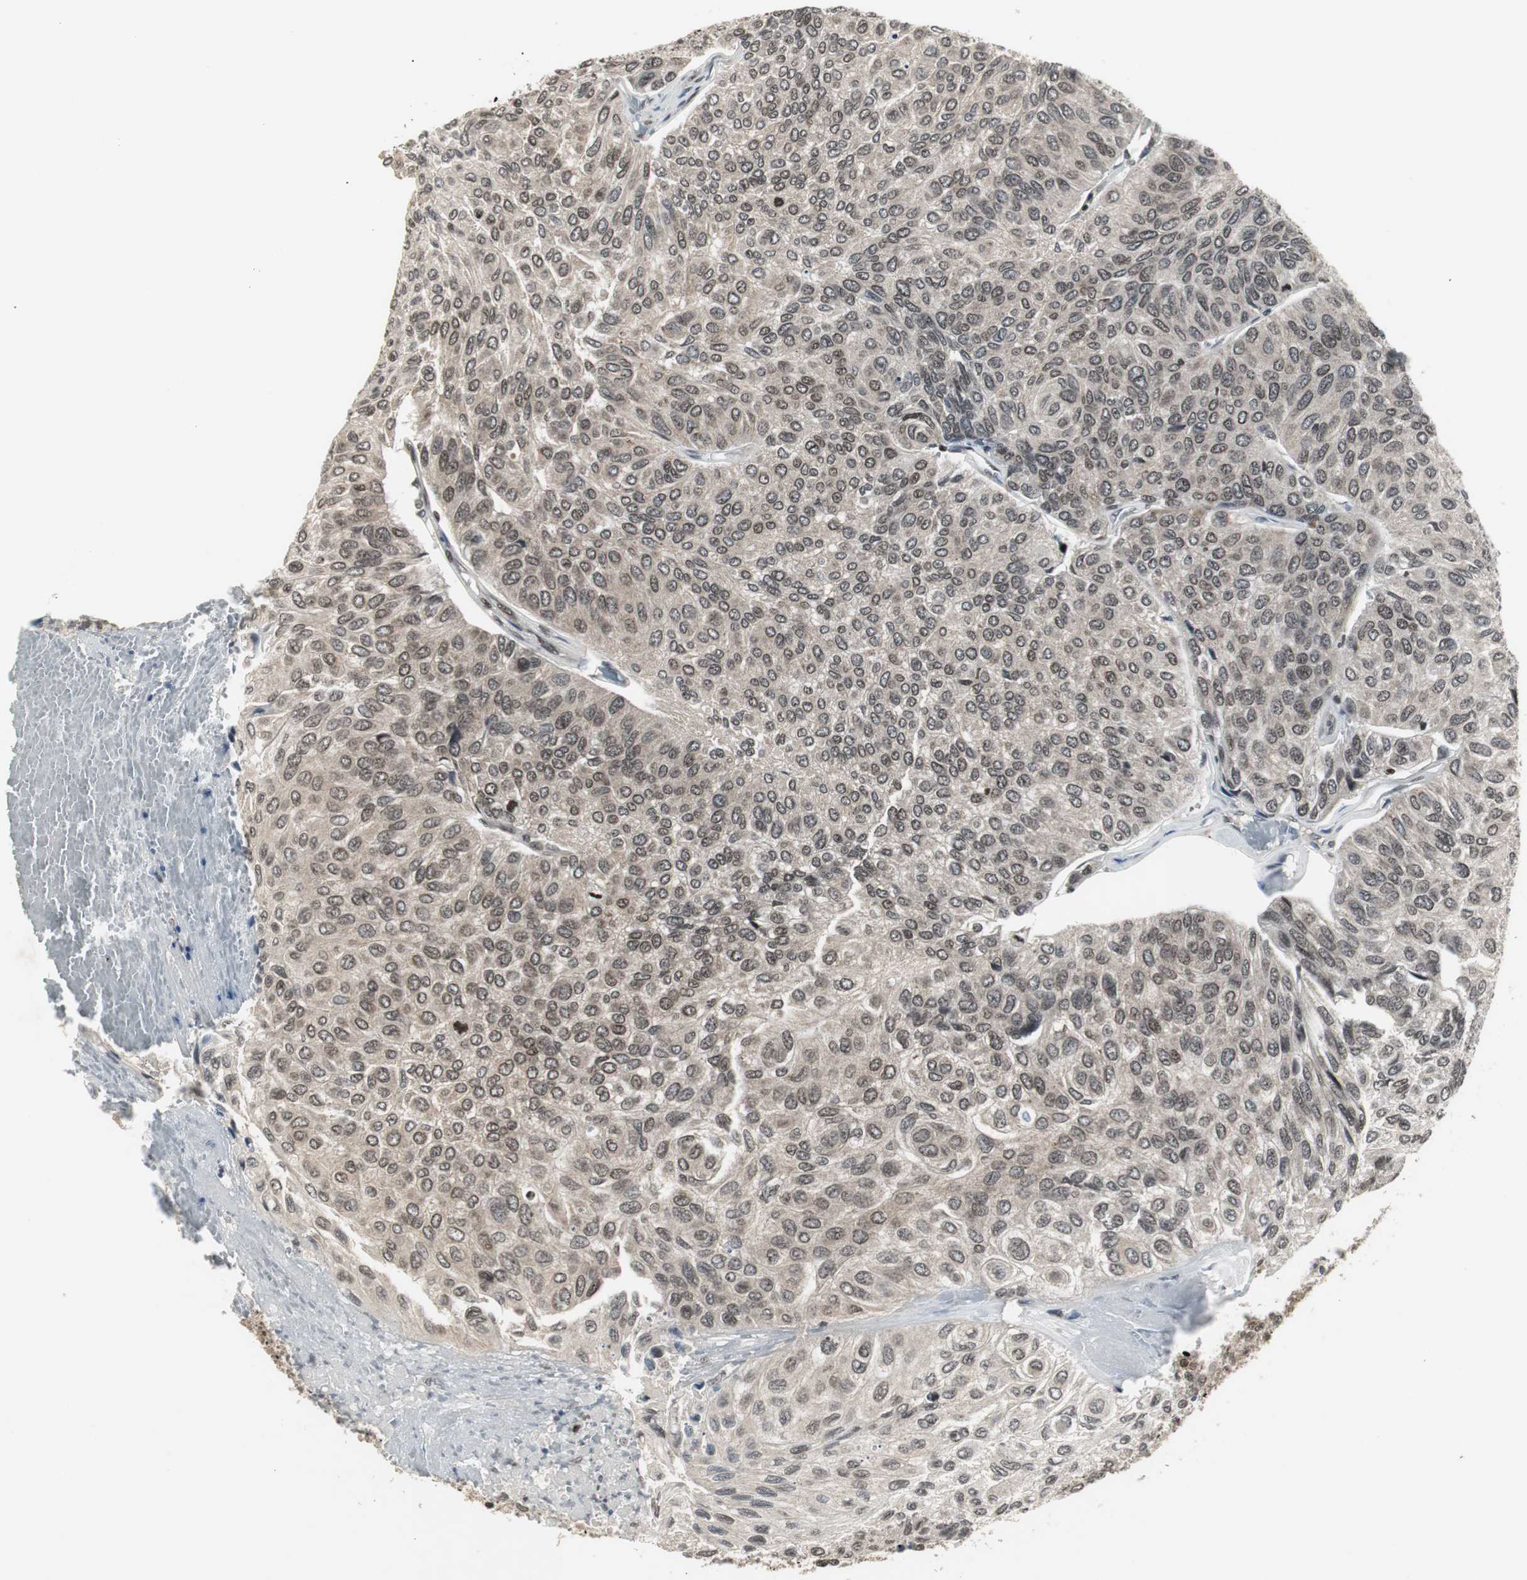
{"staining": {"intensity": "weak", "quantity": ">75%", "location": "cytoplasmic/membranous,nuclear"}, "tissue": "urothelial cancer", "cell_type": "Tumor cells", "image_type": "cancer", "snomed": [{"axis": "morphology", "description": "Urothelial carcinoma, High grade"}, {"axis": "topography", "description": "Urinary bladder"}], "caption": "Protein staining shows weak cytoplasmic/membranous and nuclear expression in about >75% of tumor cells in urothelial carcinoma (high-grade). The protein of interest is shown in brown color, while the nuclei are stained blue.", "gene": "MPG", "patient": {"sex": "male", "age": 66}}